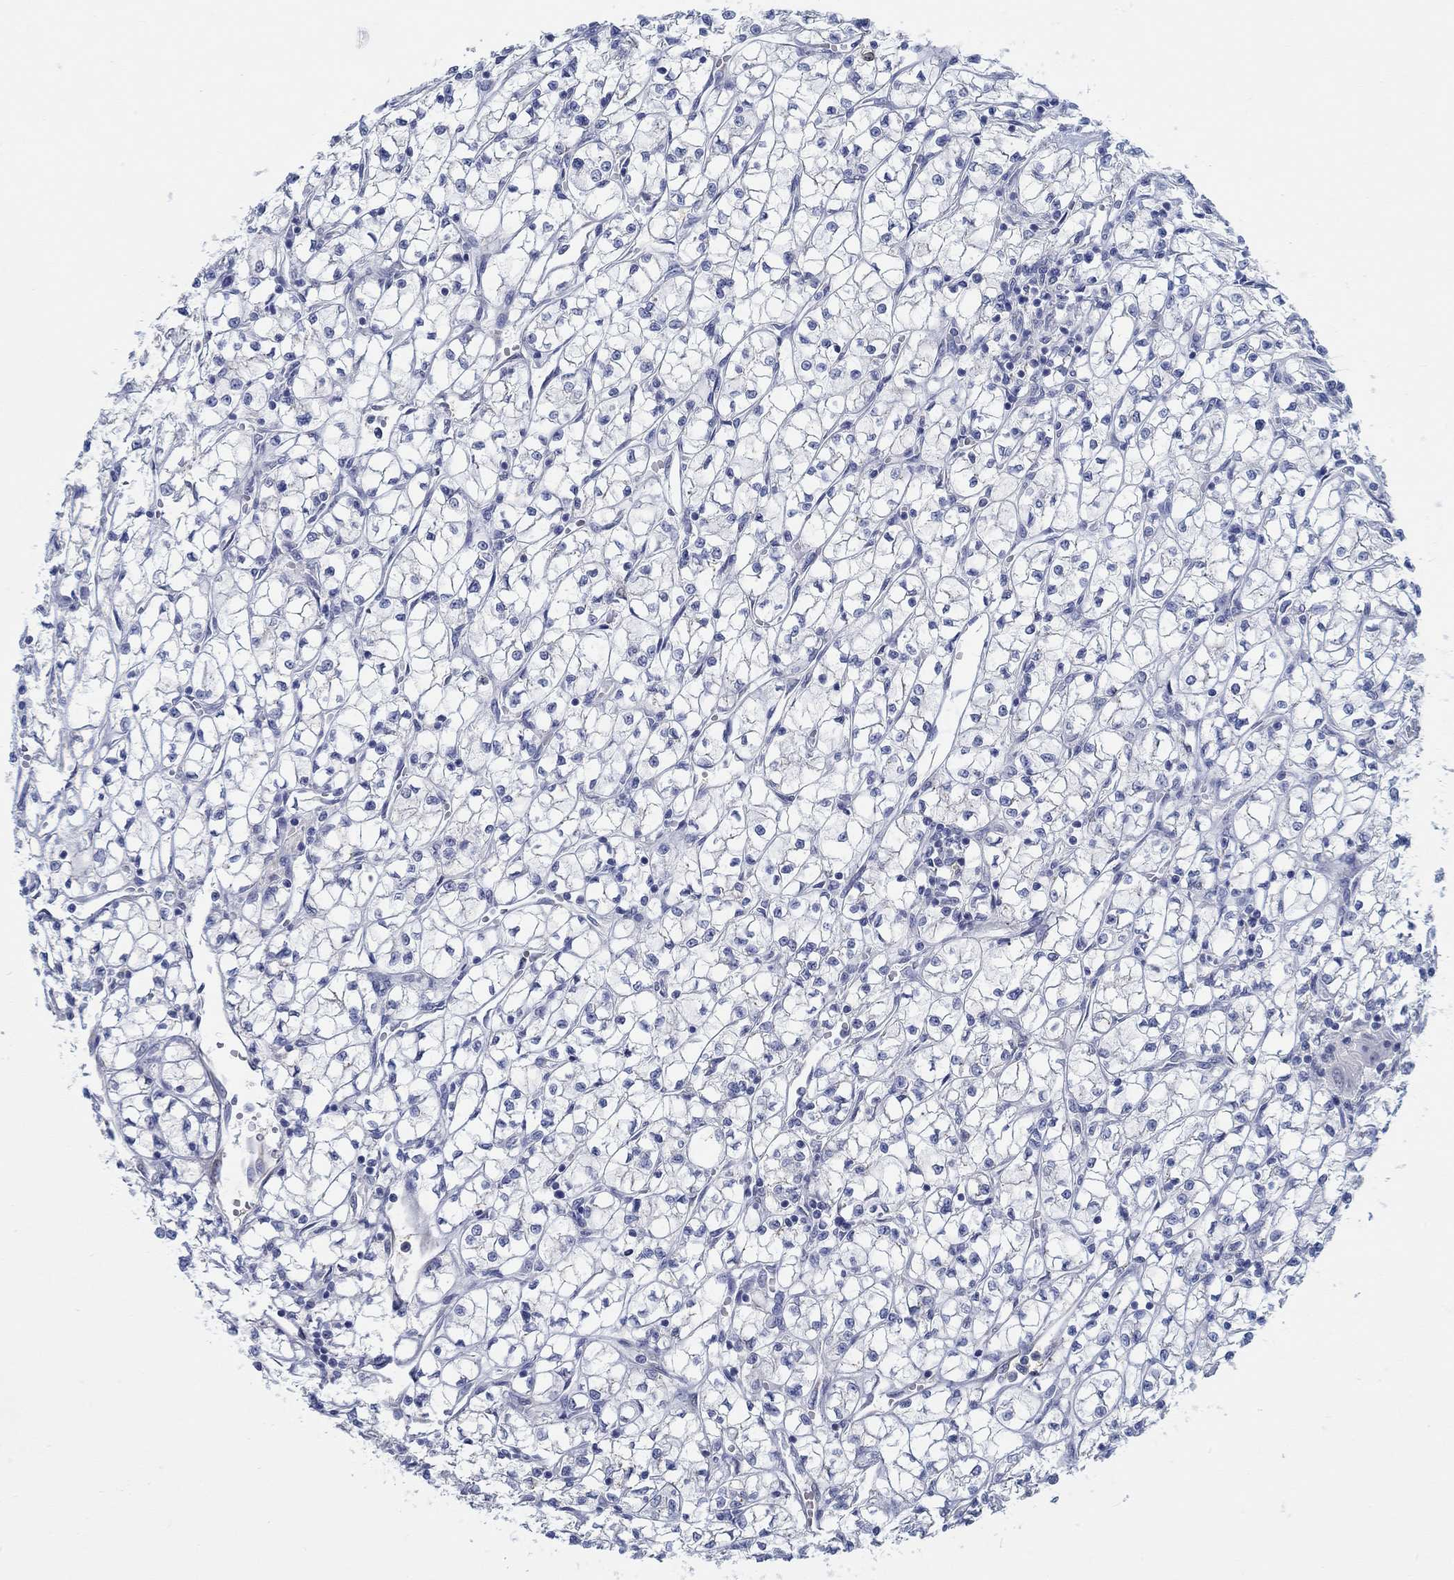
{"staining": {"intensity": "negative", "quantity": "none", "location": "none"}, "tissue": "renal cancer", "cell_type": "Tumor cells", "image_type": "cancer", "snomed": [{"axis": "morphology", "description": "Adenocarcinoma, NOS"}, {"axis": "topography", "description": "Kidney"}], "caption": "IHC of human renal cancer shows no staining in tumor cells. (Brightfield microscopy of DAB immunohistochemistry (IHC) at high magnification).", "gene": "TEKT4", "patient": {"sex": "female", "age": 64}}